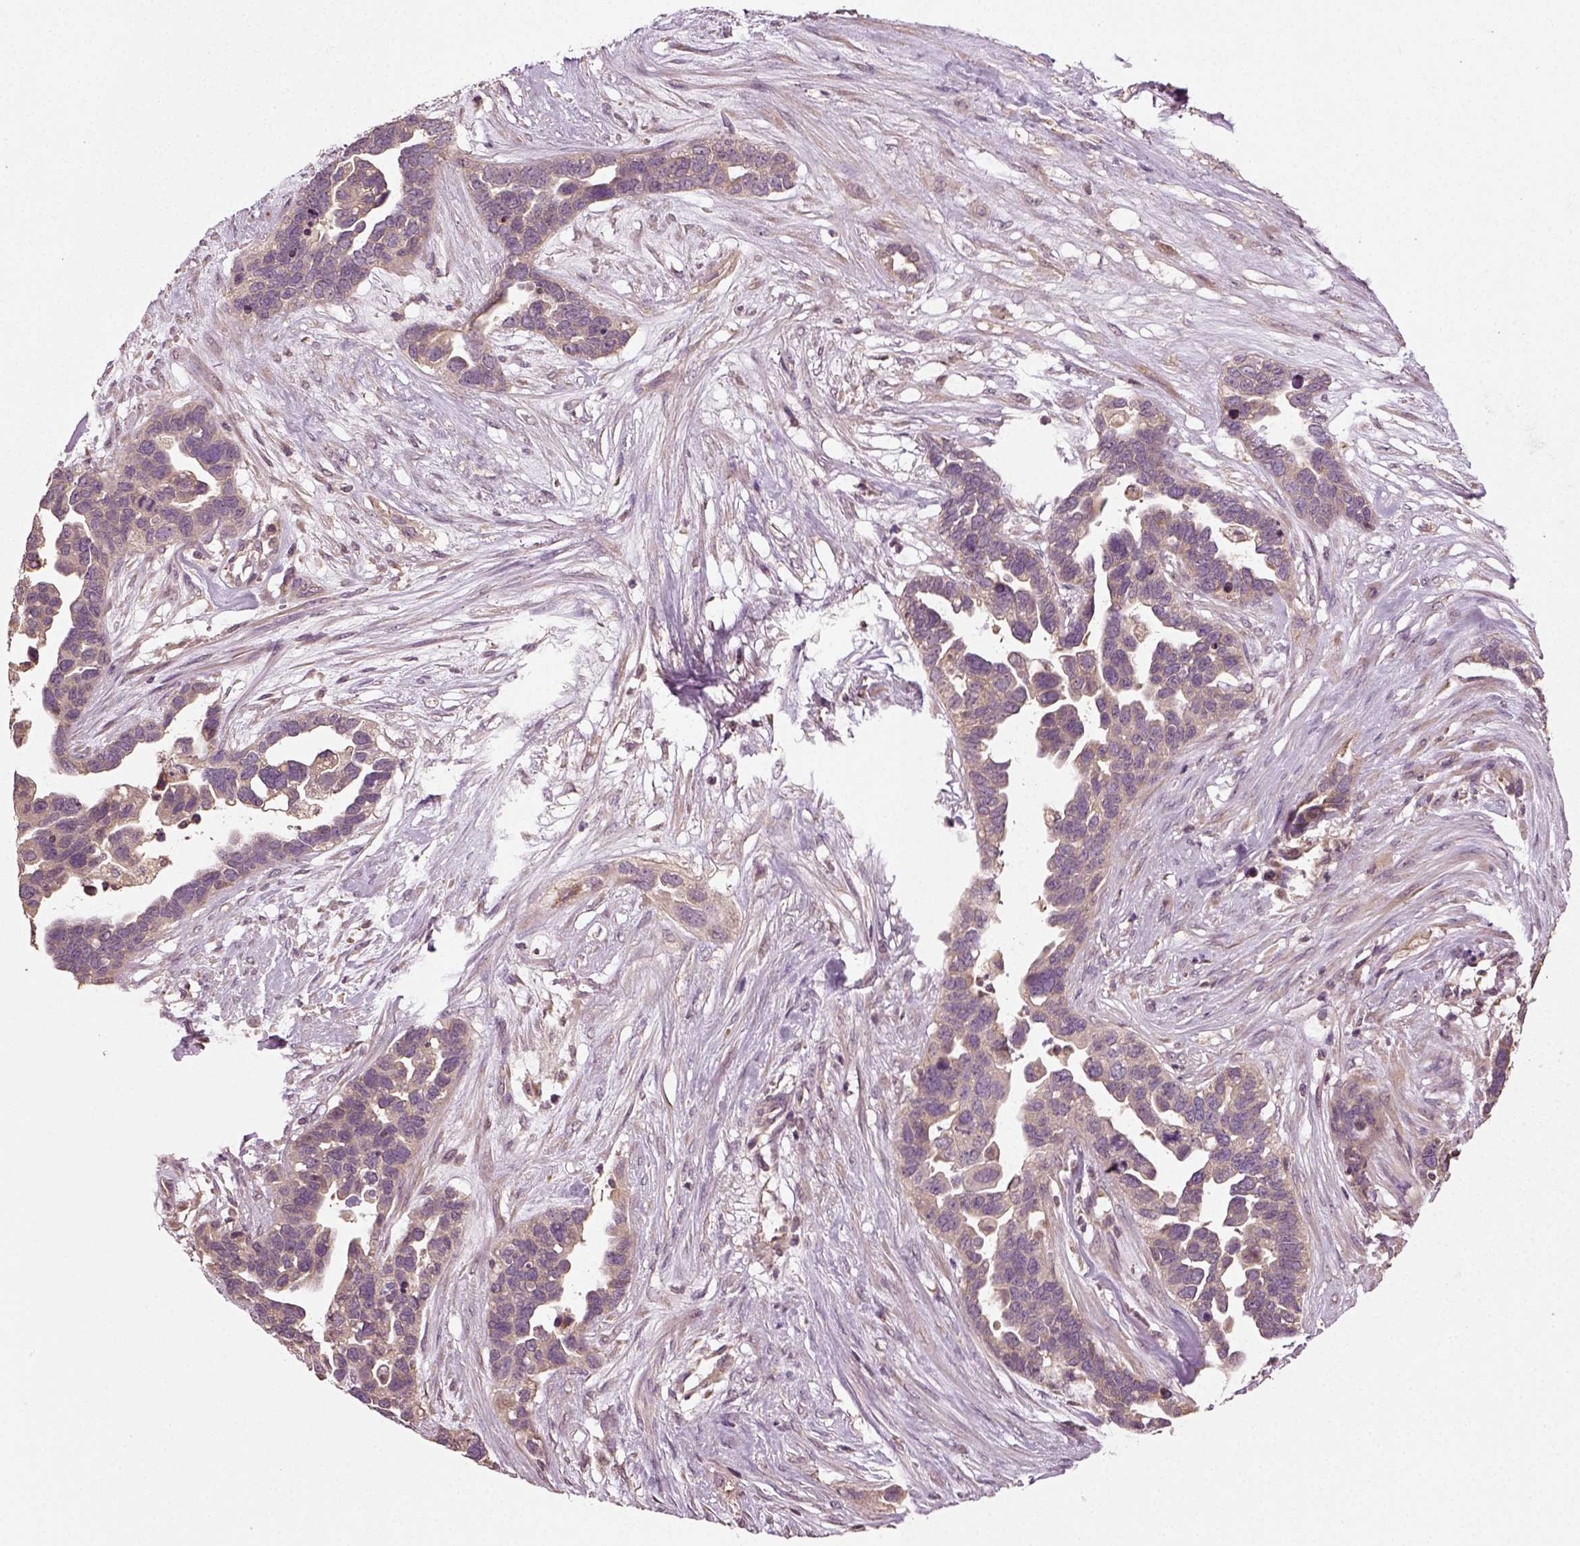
{"staining": {"intensity": "weak", "quantity": "25%-75%", "location": "cytoplasmic/membranous"}, "tissue": "ovarian cancer", "cell_type": "Tumor cells", "image_type": "cancer", "snomed": [{"axis": "morphology", "description": "Cystadenocarcinoma, serous, NOS"}, {"axis": "topography", "description": "Ovary"}], "caption": "This is a micrograph of immunohistochemistry (IHC) staining of ovarian cancer (serous cystadenocarcinoma), which shows weak positivity in the cytoplasmic/membranous of tumor cells.", "gene": "ERV3-1", "patient": {"sex": "female", "age": 54}}